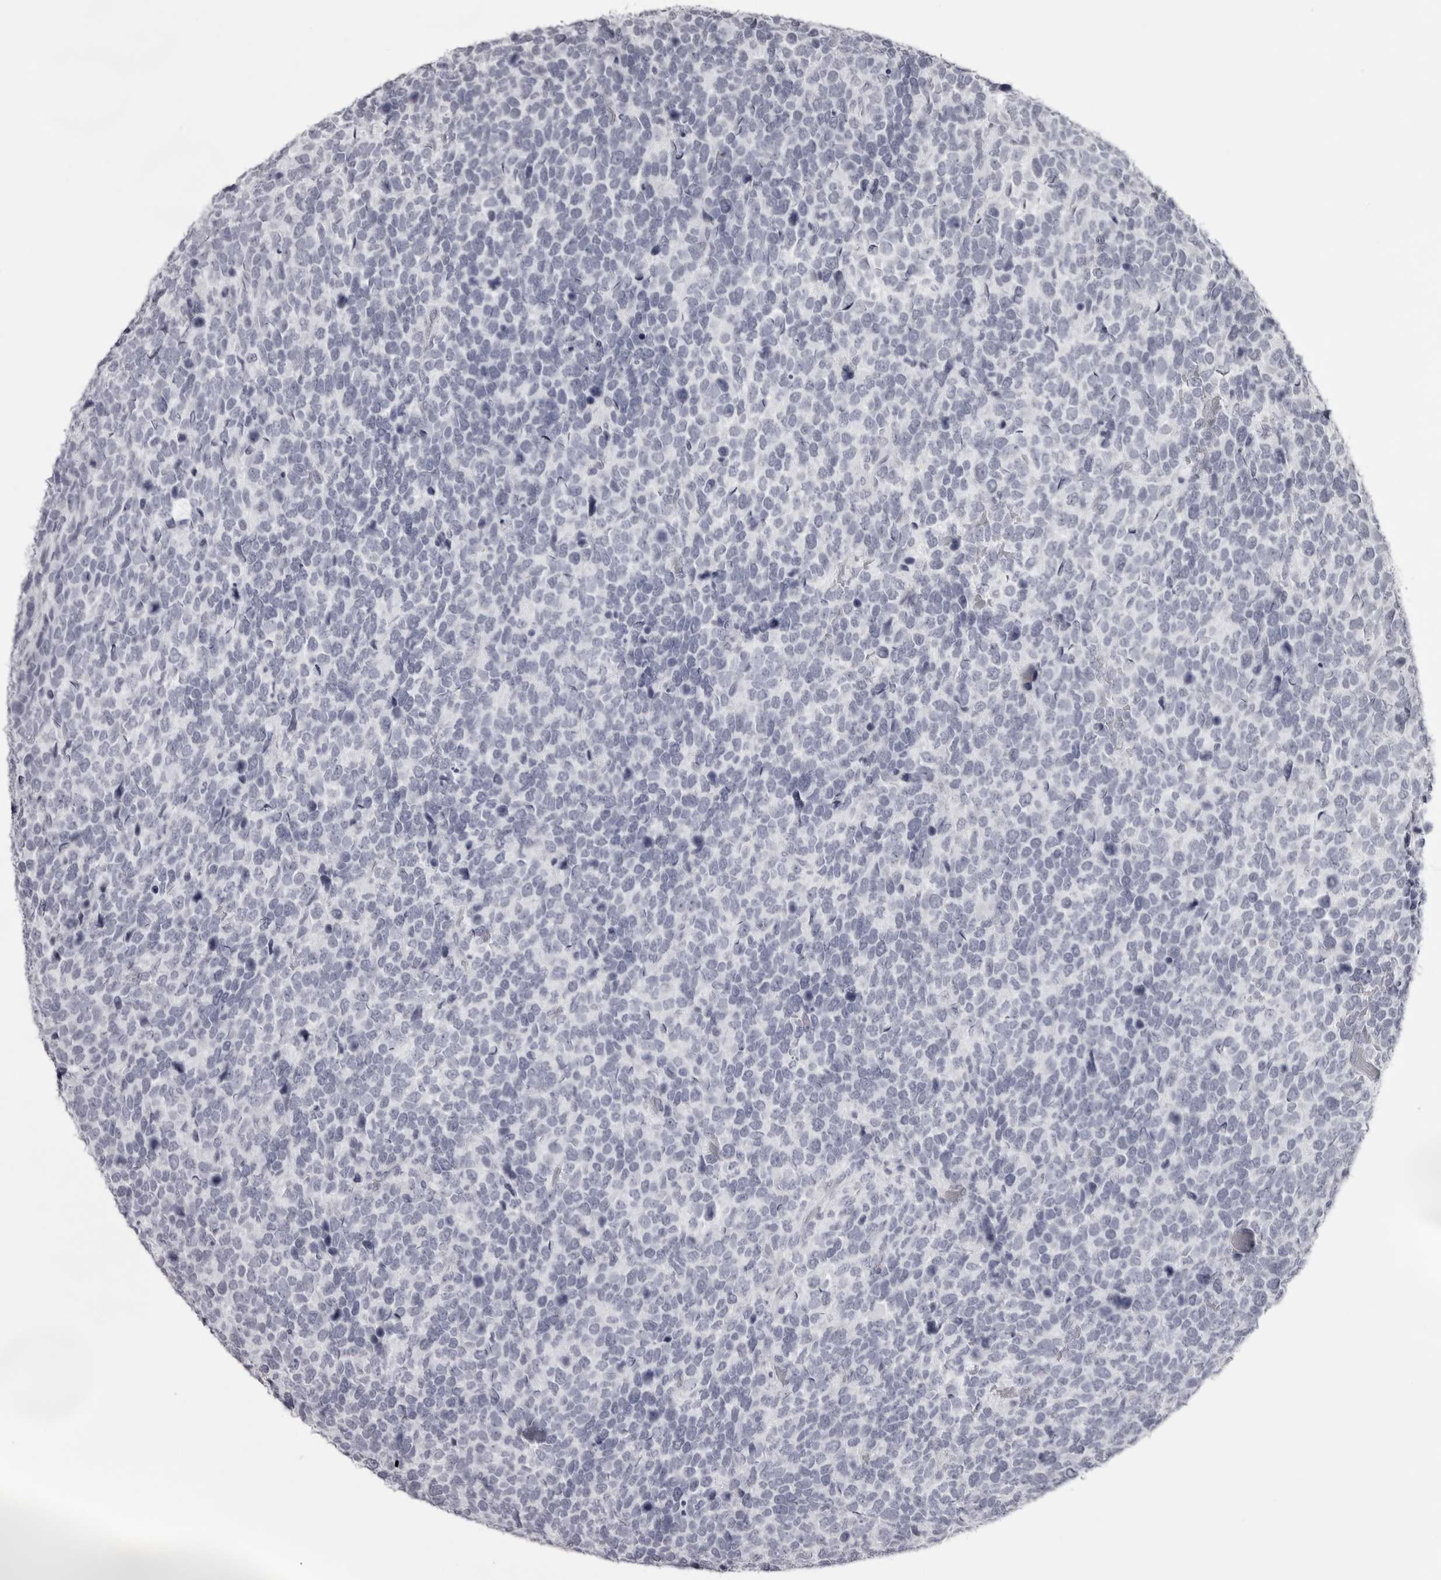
{"staining": {"intensity": "negative", "quantity": "none", "location": "none"}, "tissue": "urothelial cancer", "cell_type": "Tumor cells", "image_type": "cancer", "snomed": [{"axis": "morphology", "description": "Urothelial carcinoma, High grade"}, {"axis": "topography", "description": "Urinary bladder"}], "caption": "Histopathology image shows no significant protein expression in tumor cells of urothelial carcinoma (high-grade).", "gene": "NUDT18", "patient": {"sex": "female", "age": 82}}